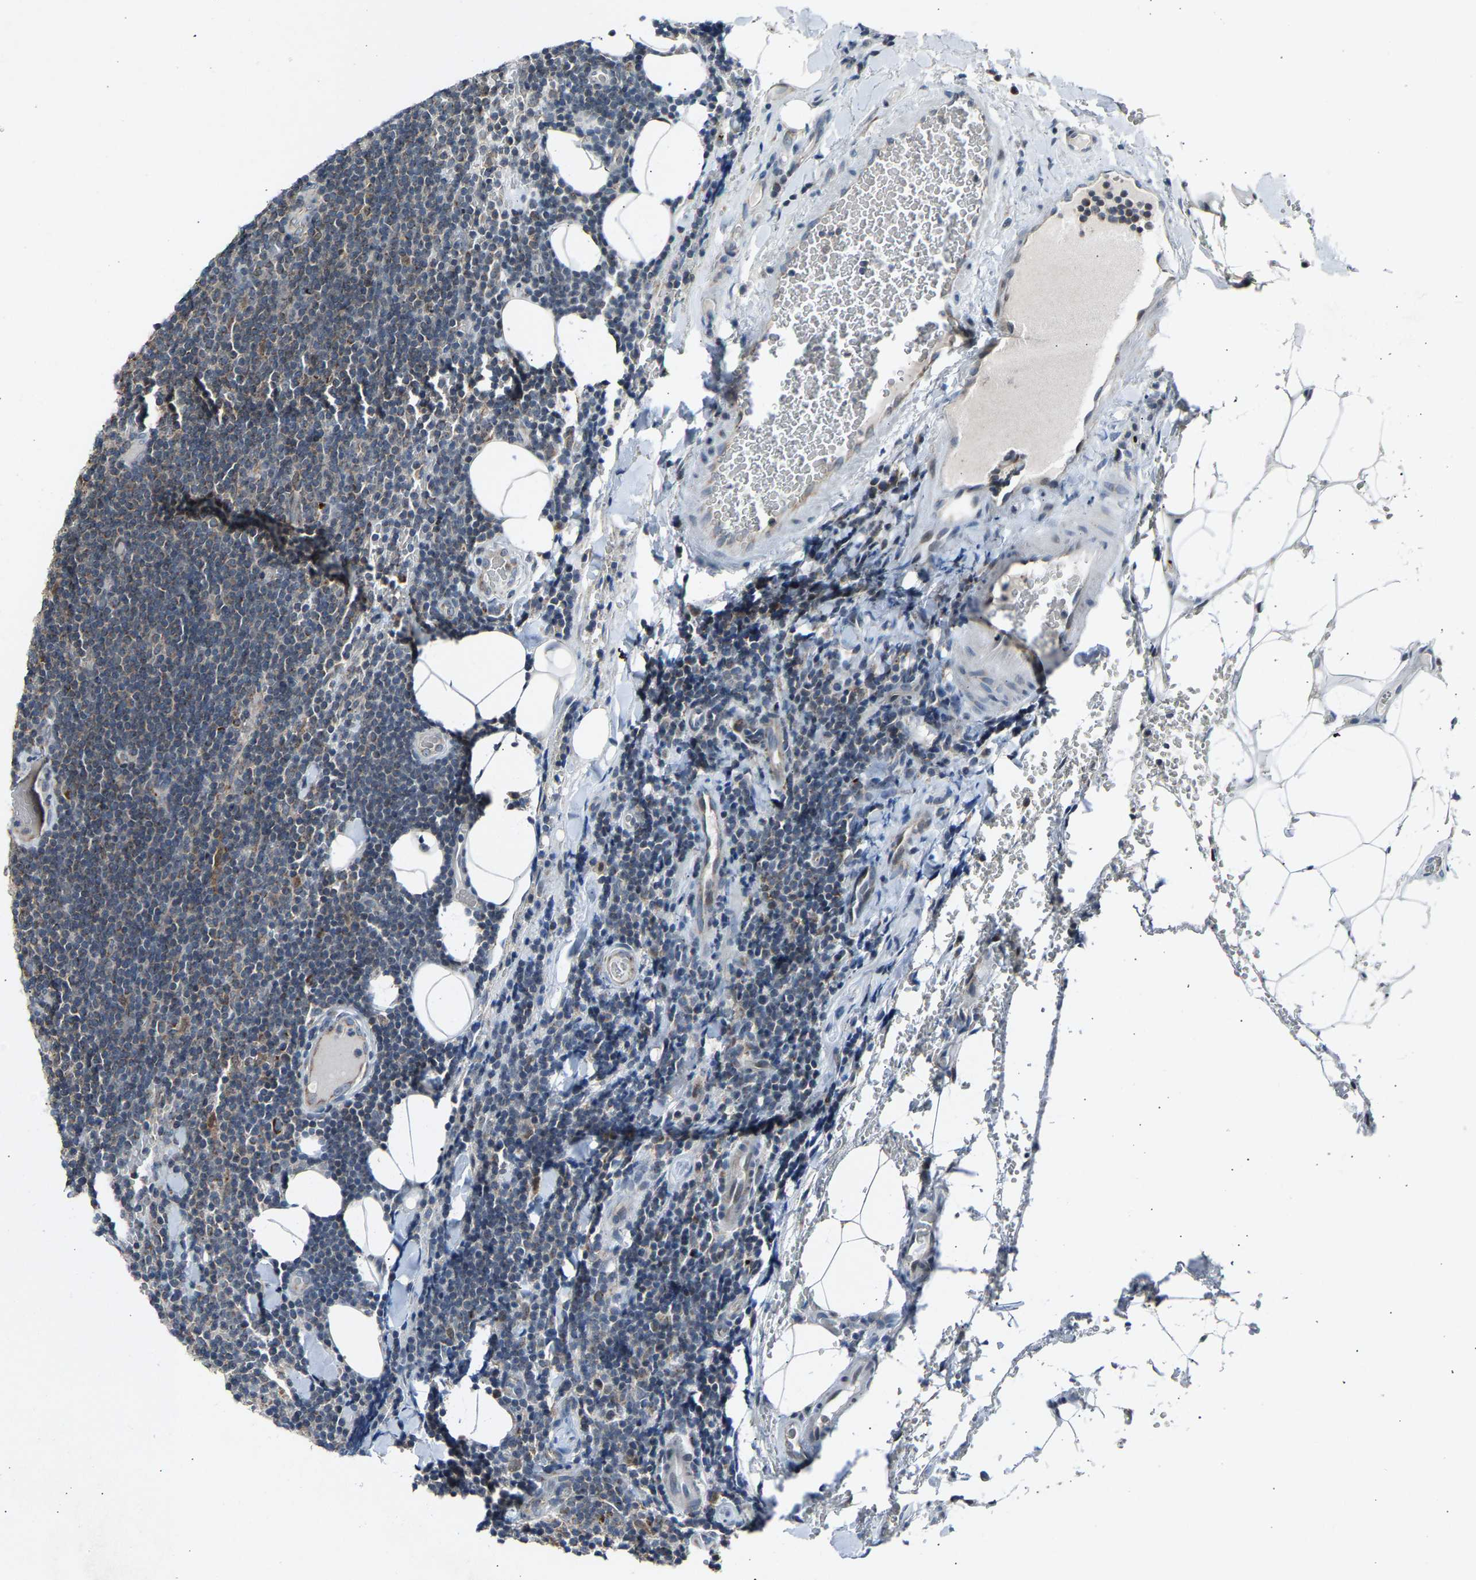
{"staining": {"intensity": "weak", "quantity": "<25%", "location": "cytoplasmic/membranous"}, "tissue": "lymphoma", "cell_type": "Tumor cells", "image_type": "cancer", "snomed": [{"axis": "morphology", "description": "Malignant lymphoma, non-Hodgkin's type, Low grade"}, {"axis": "topography", "description": "Lymph node"}], "caption": "This is an IHC histopathology image of malignant lymphoma, non-Hodgkin's type (low-grade). There is no positivity in tumor cells.", "gene": "SLIRP", "patient": {"sex": "male", "age": 66}}